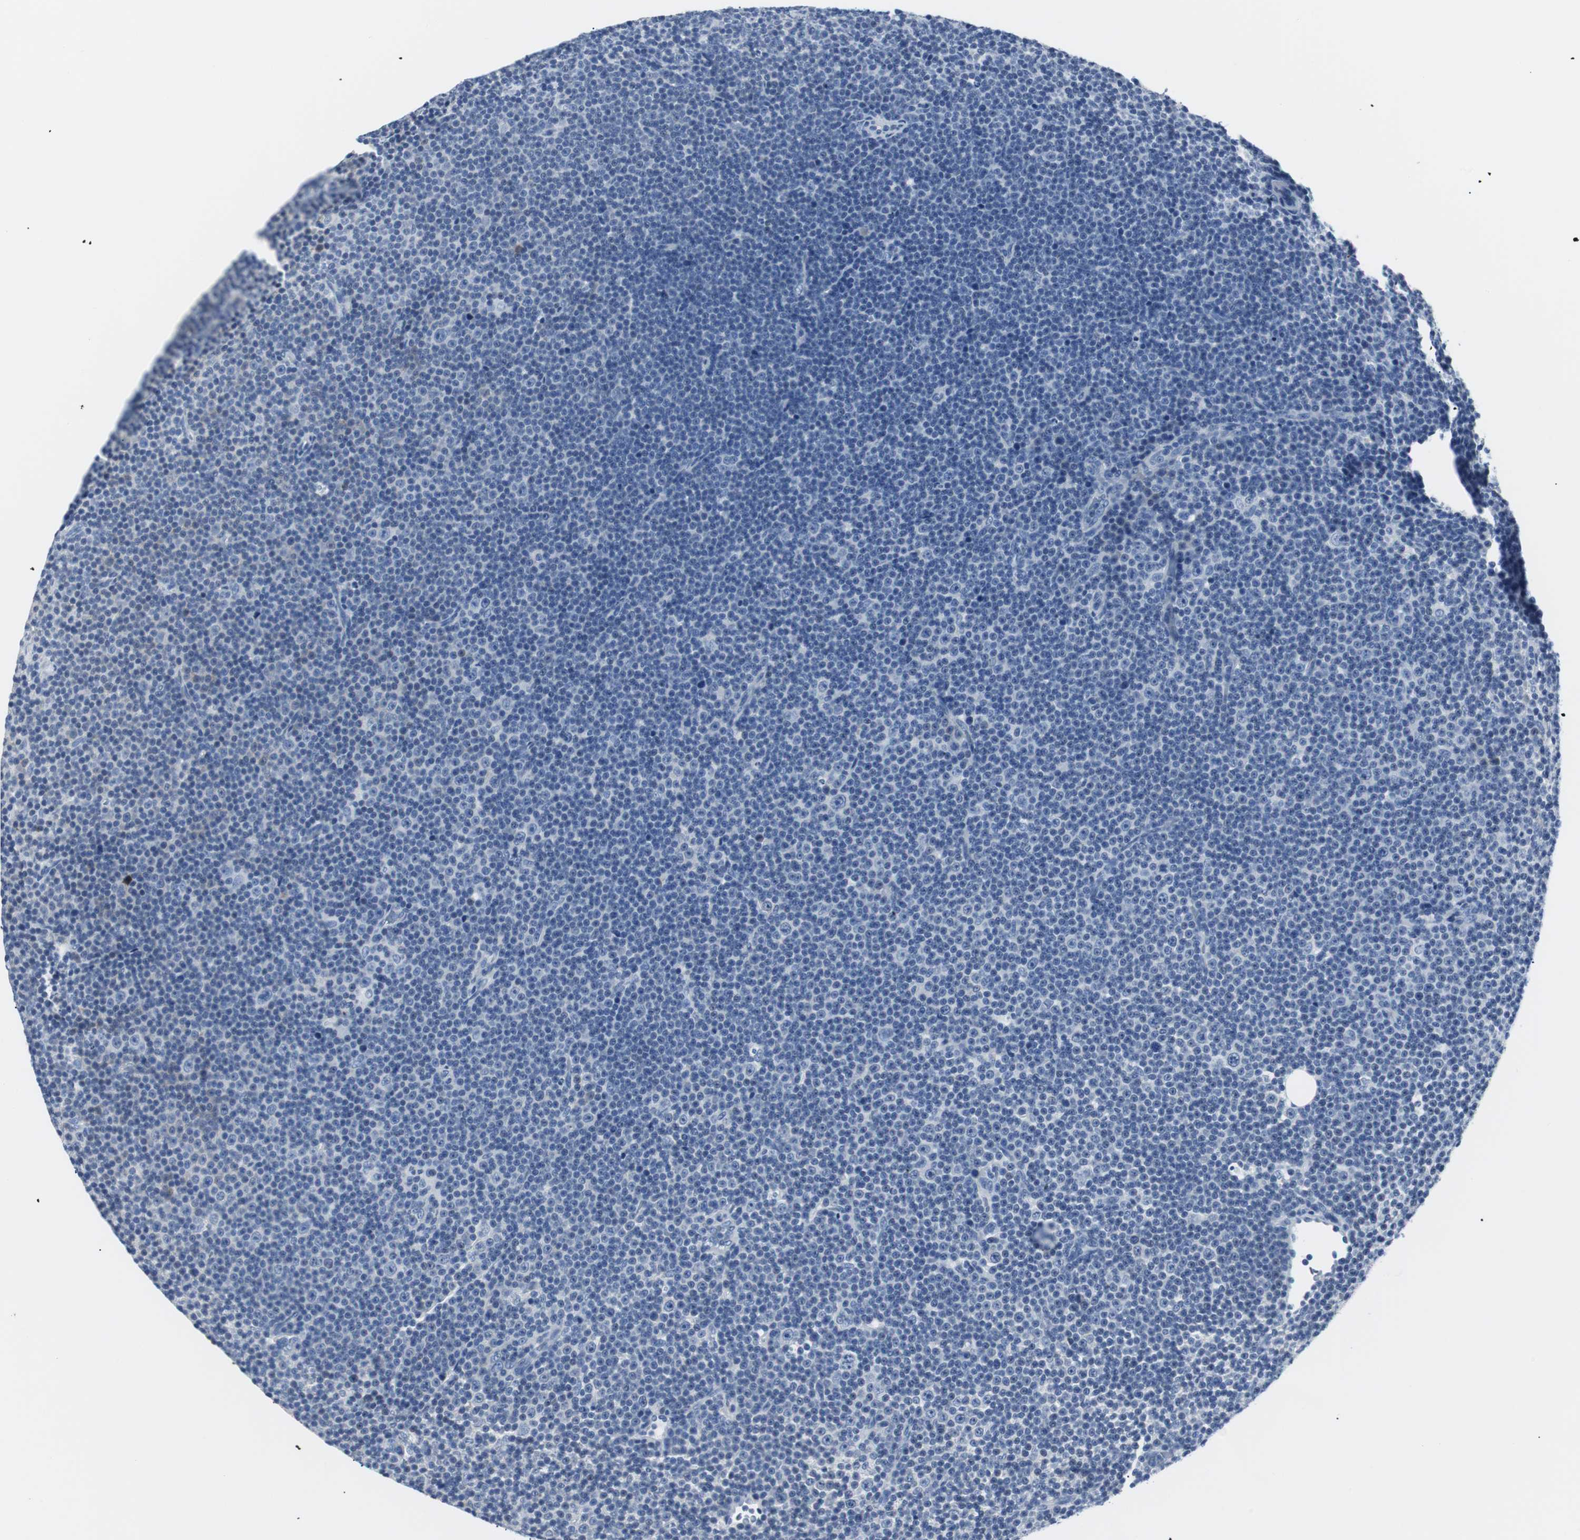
{"staining": {"intensity": "negative", "quantity": "none", "location": "none"}, "tissue": "lymphoma", "cell_type": "Tumor cells", "image_type": "cancer", "snomed": [{"axis": "morphology", "description": "Malignant lymphoma, non-Hodgkin's type, Low grade"}, {"axis": "topography", "description": "Lymph node"}], "caption": "Tumor cells show no significant expression in lymphoma.", "gene": "GAP43", "patient": {"sex": "female", "age": 67}}